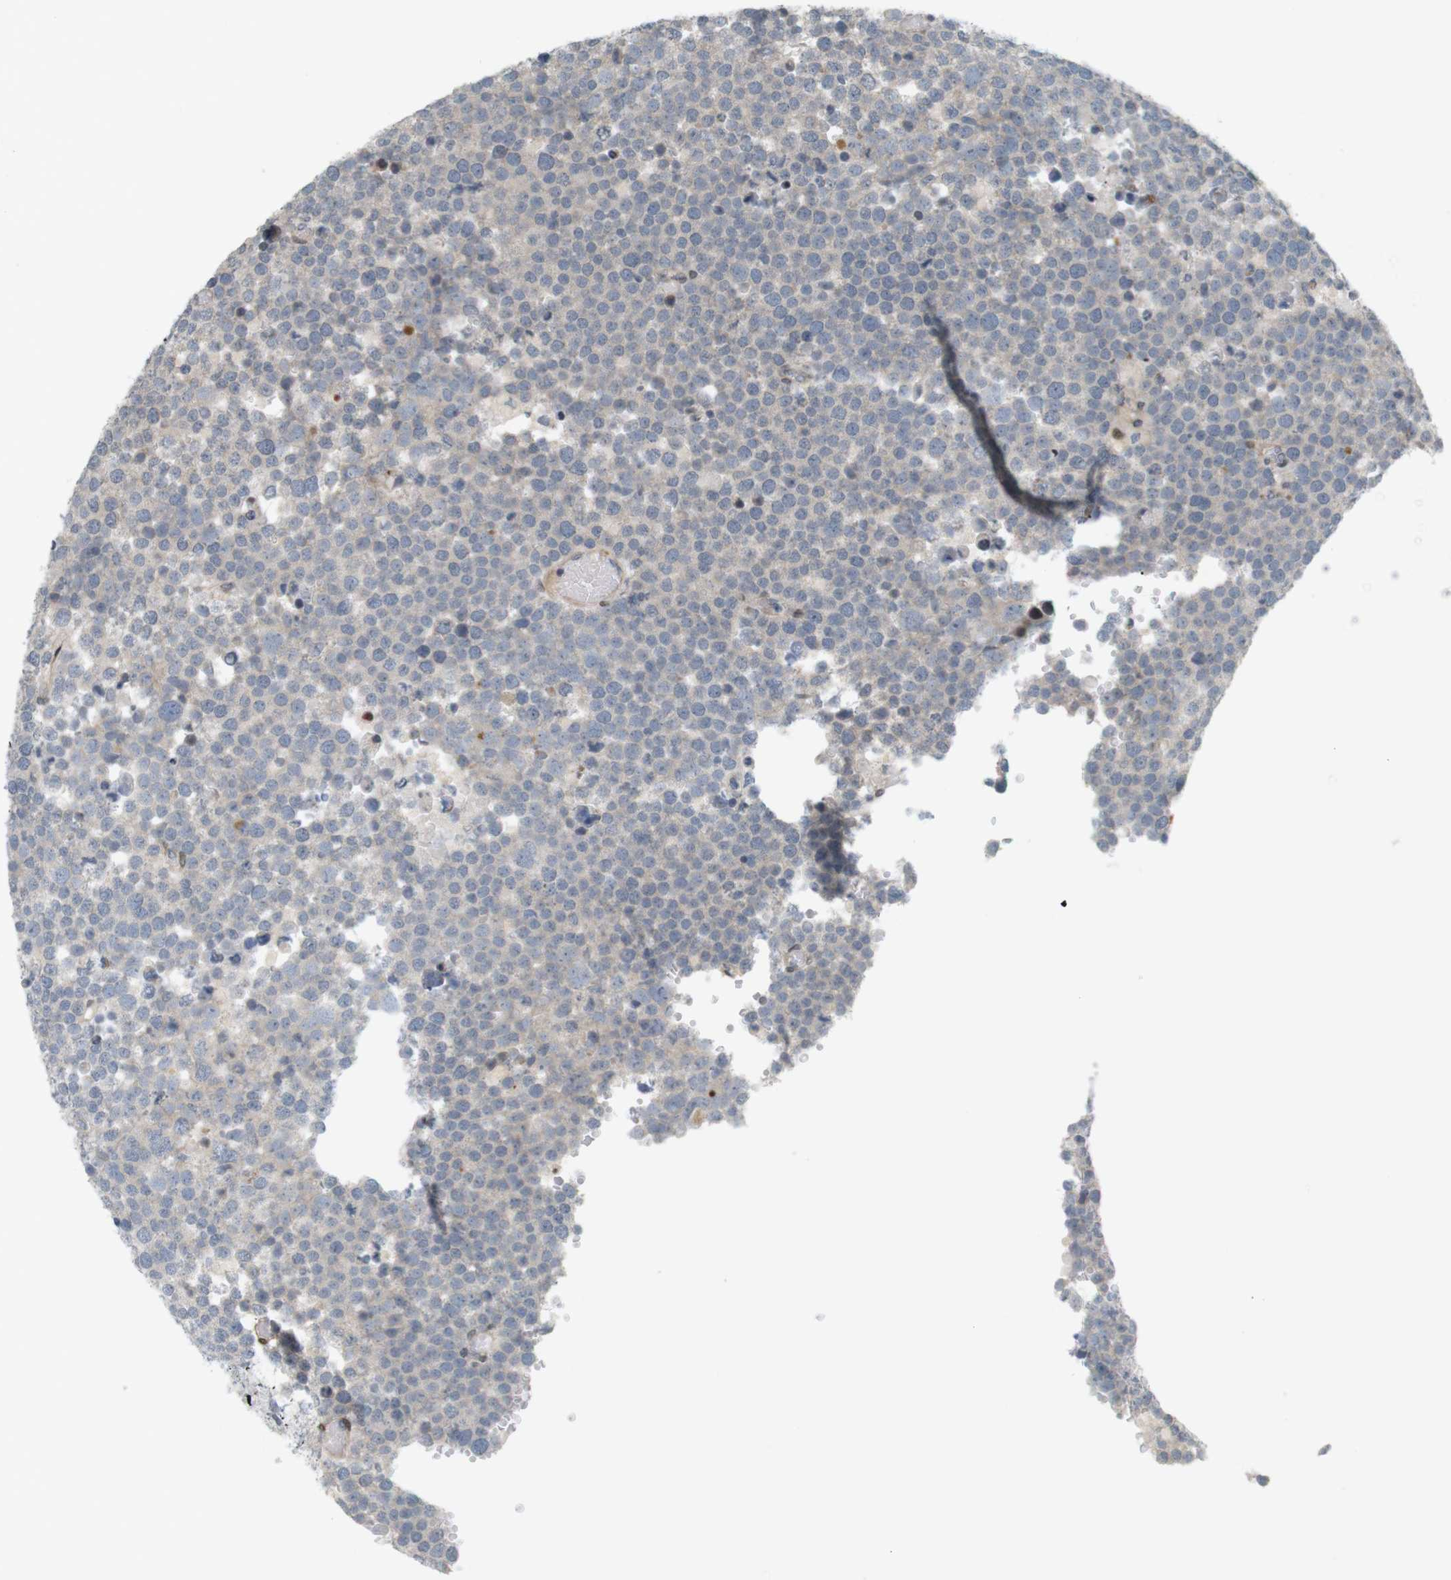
{"staining": {"intensity": "weak", "quantity": "<25%", "location": "cytoplasmic/membranous"}, "tissue": "testis cancer", "cell_type": "Tumor cells", "image_type": "cancer", "snomed": [{"axis": "morphology", "description": "Seminoma, NOS"}, {"axis": "topography", "description": "Testis"}], "caption": "DAB immunohistochemical staining of human seminoma (testis) demonstrates no significant expression in tumor cells.", "gene": "PPP1R14A", "patient": {"sex": "male", "age": 71}}